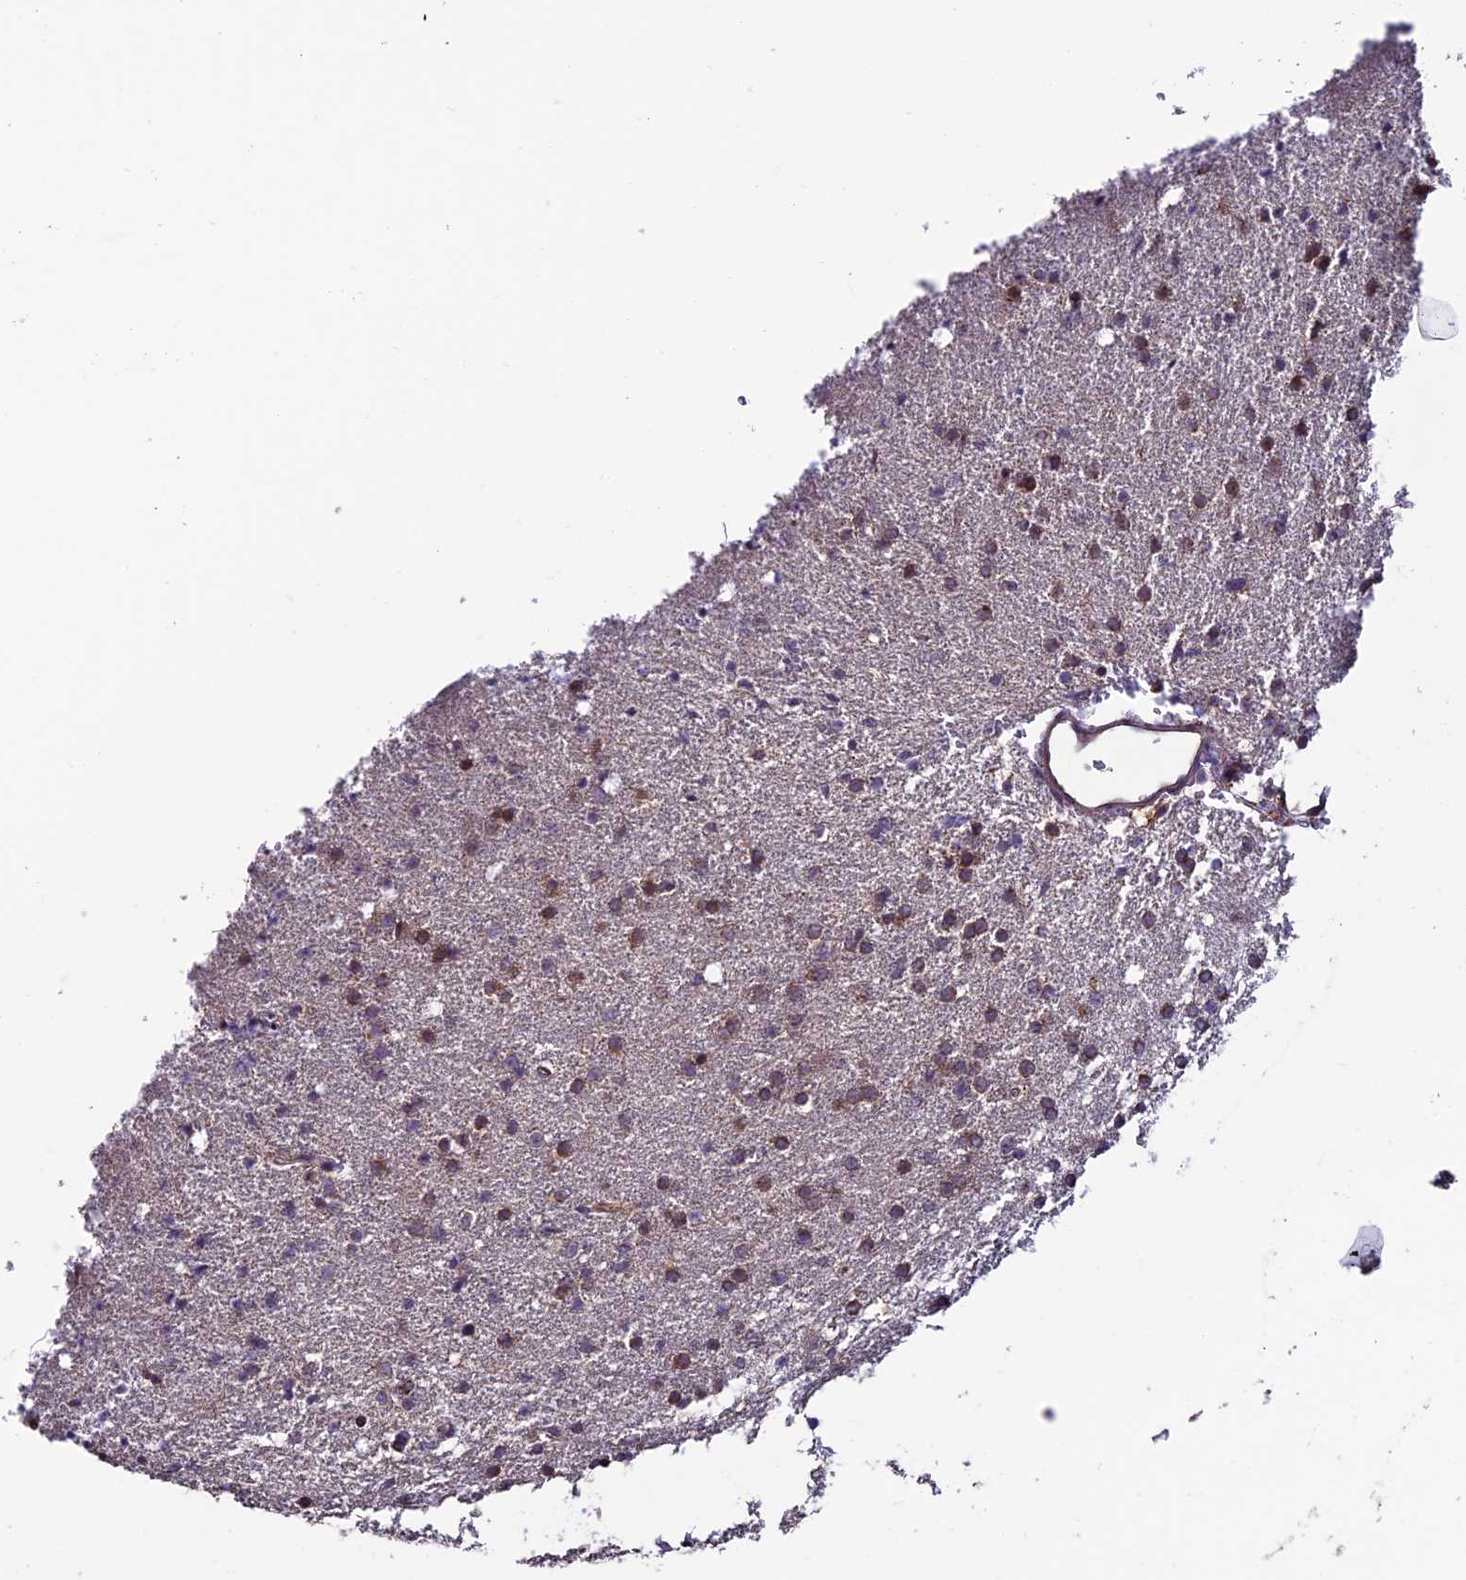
{"staining": {"intensity": "weak", "quantity": "25%-75%", "location": "cytoplasmic/membranous"}, "tissue": "glioma", "cell_type": "Tumor cells", "image_type": "cancer", "snomed": [{"axis": "morphology", "description": "Glioma, malignant, High grade"}, {"axis": "topography", "description": "Brain"}], "caption": "Immunohistochemical staining of glioma displays low levels of weak cytoplasmic/membranous positivity in about 25%-75% of tumor cells. (DAB IHC, brown staining for protein, blue staining for nuclei).", "gene": "ARHGEF18", "patient": {"sex": "male", "age": 72}}